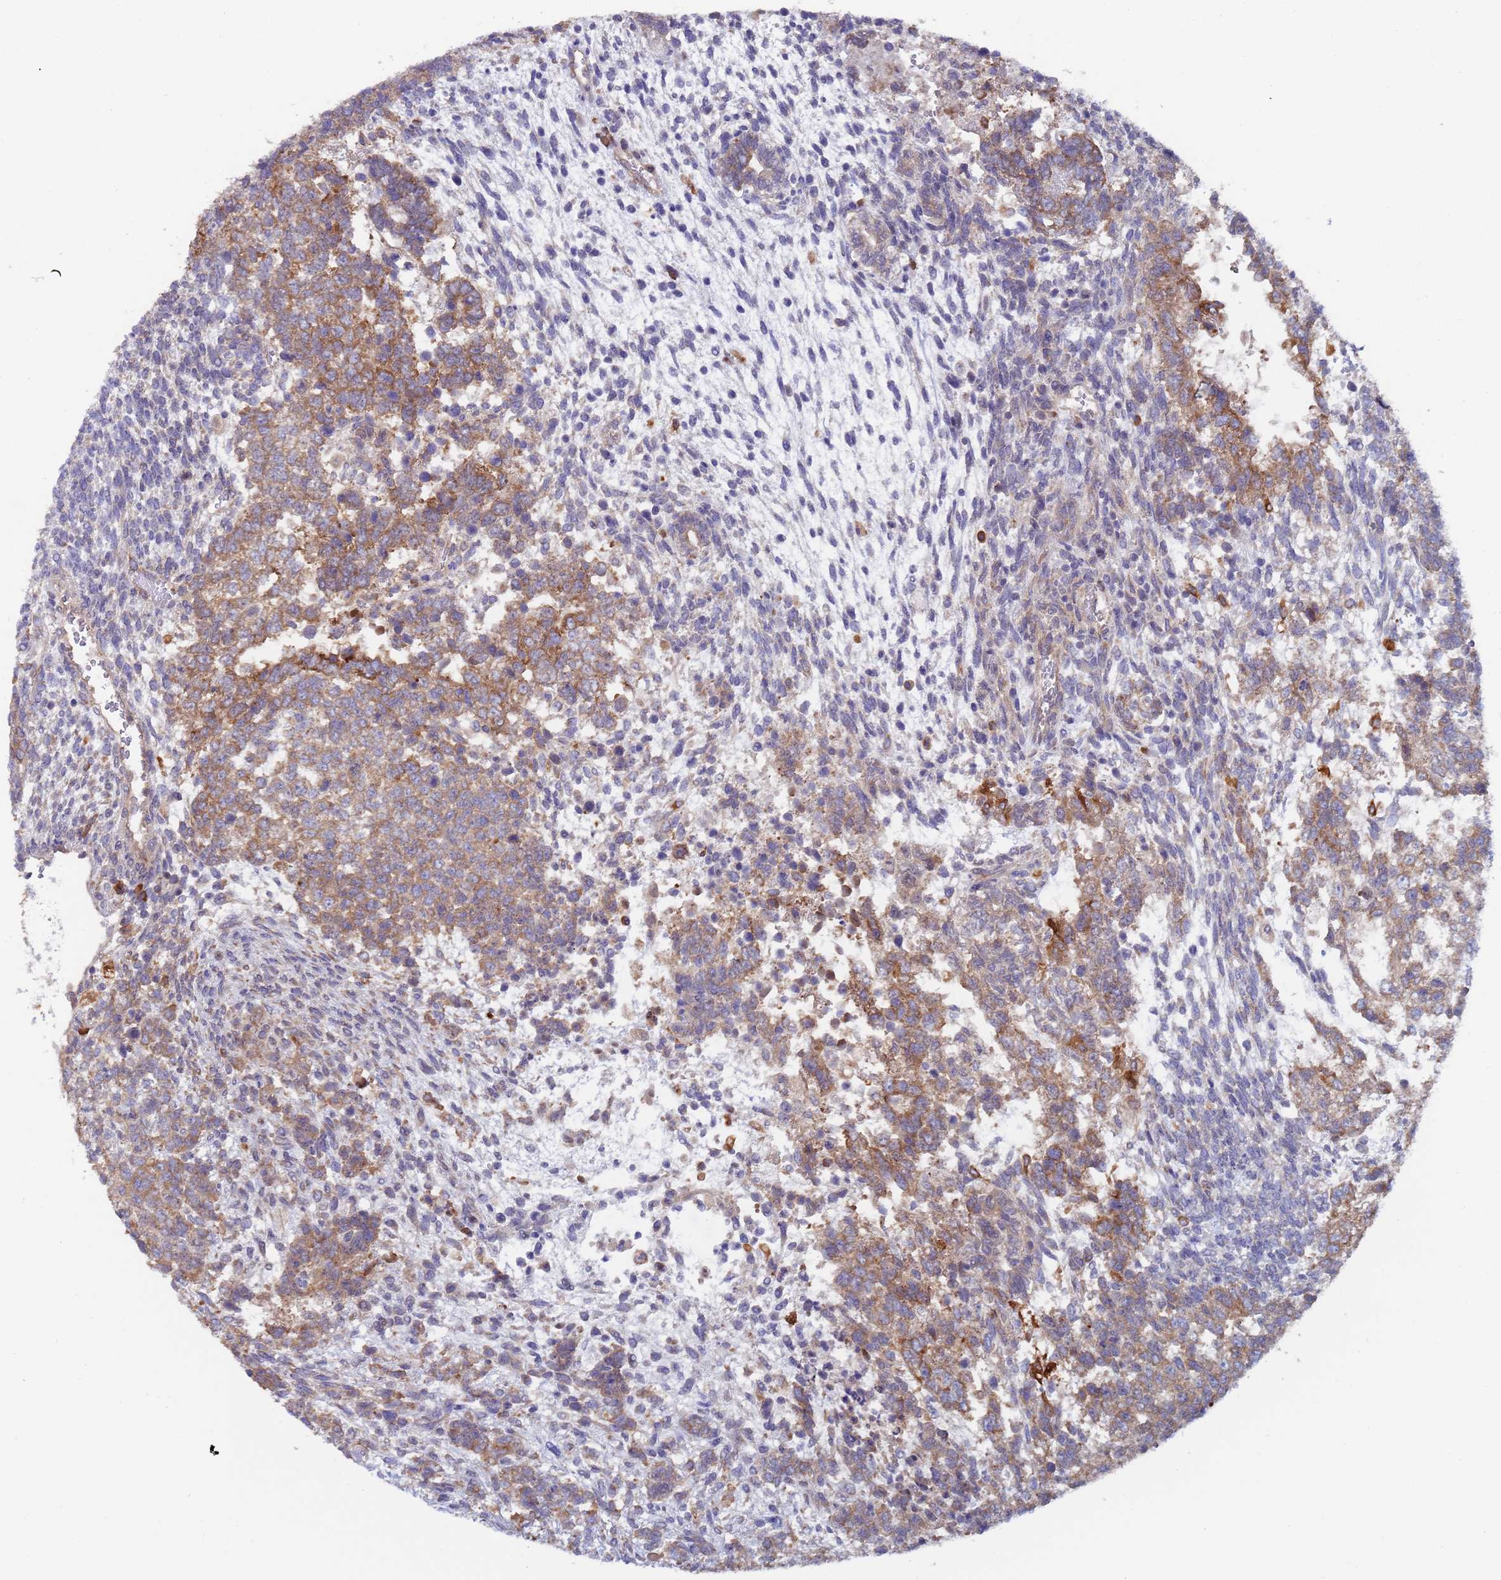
{"staining": {"intensity": "moderate", "quantity": ">75%", "location": "cytoplasmic/membranous"}, "tissue": "testis cancer", "cell_type": "Tumor cells", "image_type": "cancer", "snomed": [{"axis": "morphology", "description": "Carcinoma, Embryonal, NOS"}, {"axis": "topography", "description": "Testis"}], "caption": "Immunohistochemical staining of testis cancer (embryonal carcinoma) displays medium levels of moderate cytoplasmic/membranous protein staining in about >75% of tumor cells.", "gene": "ZNF844", "patient": {"sex": "male", "age": 23}}